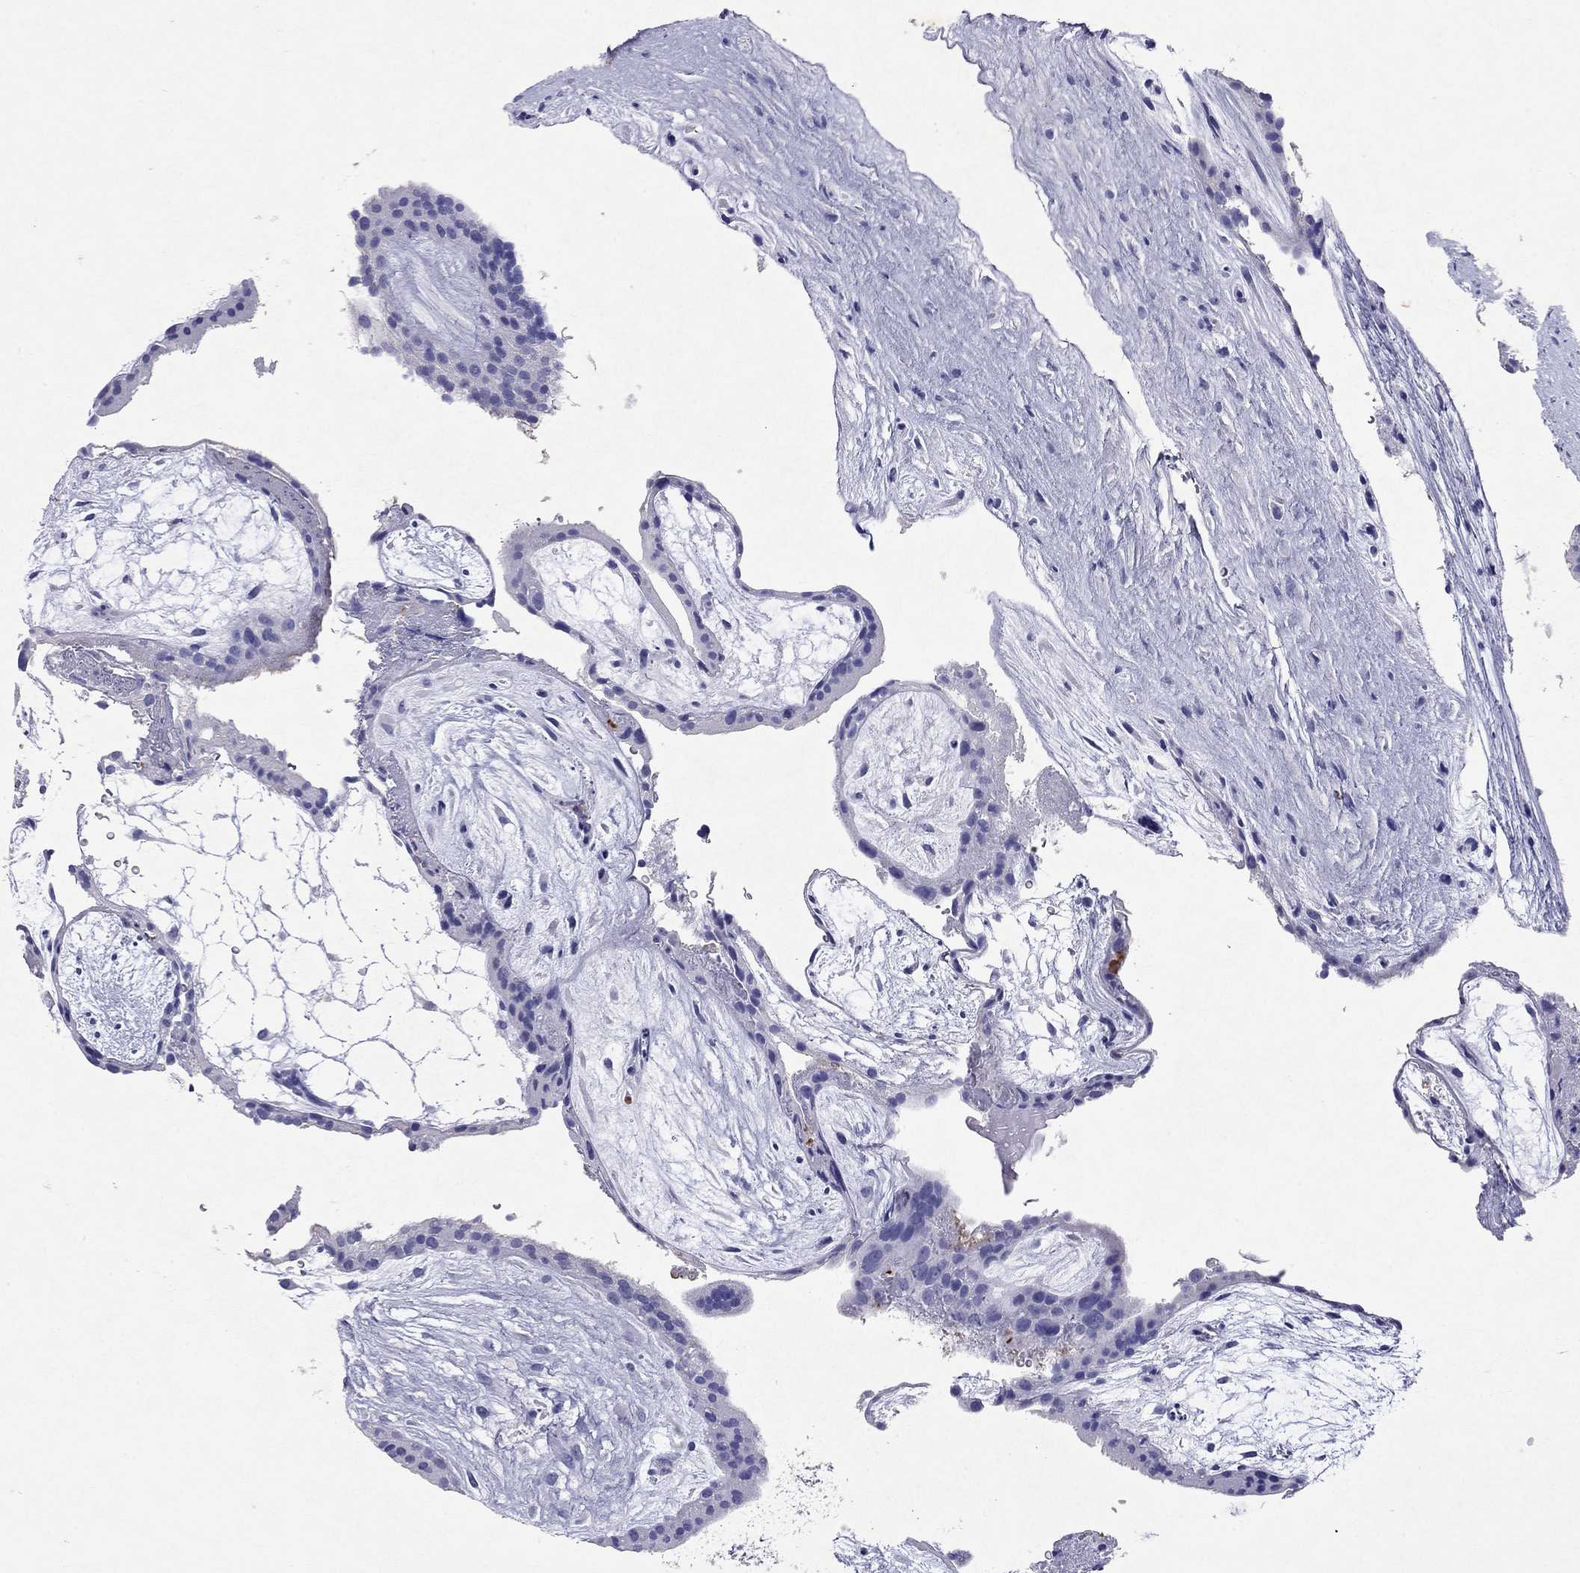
{"staining": {"intensity": "negative", "quantity": "none", "location": "none"}, "tissue": "placenta", "cell_type": "Decidual cells", "image_type": "normal", "snomed": [{"axis": "morphology", "description": "Normal tissue, NOS"}, {"axis": "topography", "description": "Placenta"}], "caption": "The micrograph demonstrates no staining of decidual cells in benign placenta.", "gene": "ARMC12", "patient": {"sex": "female", "age": 19}}